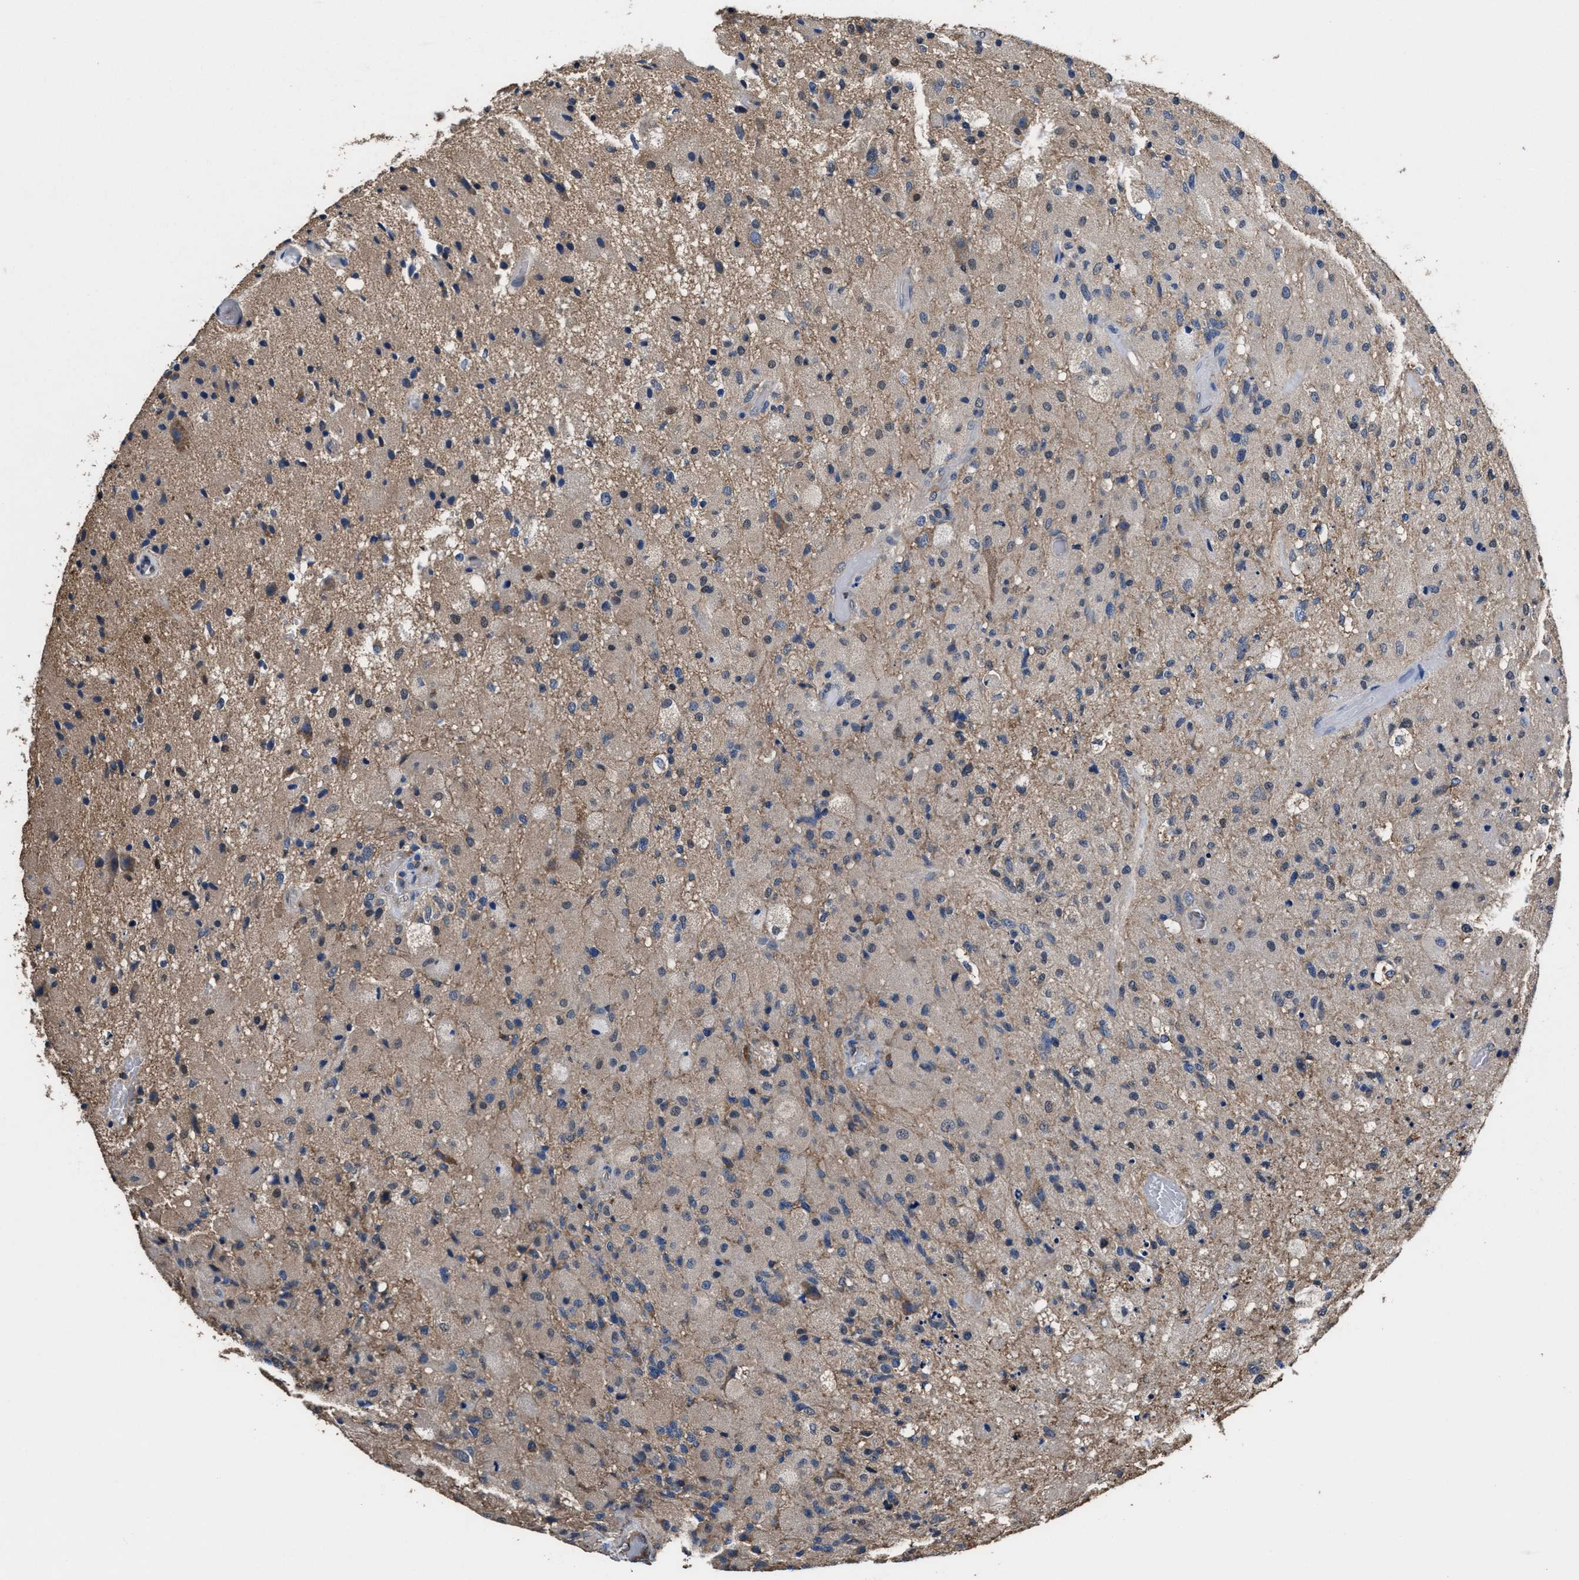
{"staining": {"intensity": "weak", "quantity": "25%-75%", "location": "cytoplasmic/membranous"}, "tissue": "glioma", "cell_type": "Tumor cells", "image_type": "cancer", "snomed": [{"axis": "morphology", "description": "Normal tissue, NOS"}, {"axis": "morphology", "description": "Glioma, malignant, High grade"}, {"axis": "topography", "description": "Cerebral cortex"}], "caption": "An immunohistochemistry (IHC) histopathology image of tumor tissue is shown. Protein staining in brown labels weak cytoplasmic/membranous positivity in glioma within tumor cells.", "gene": "ACLY", "patient": {"sex": "male", "age": 77}}